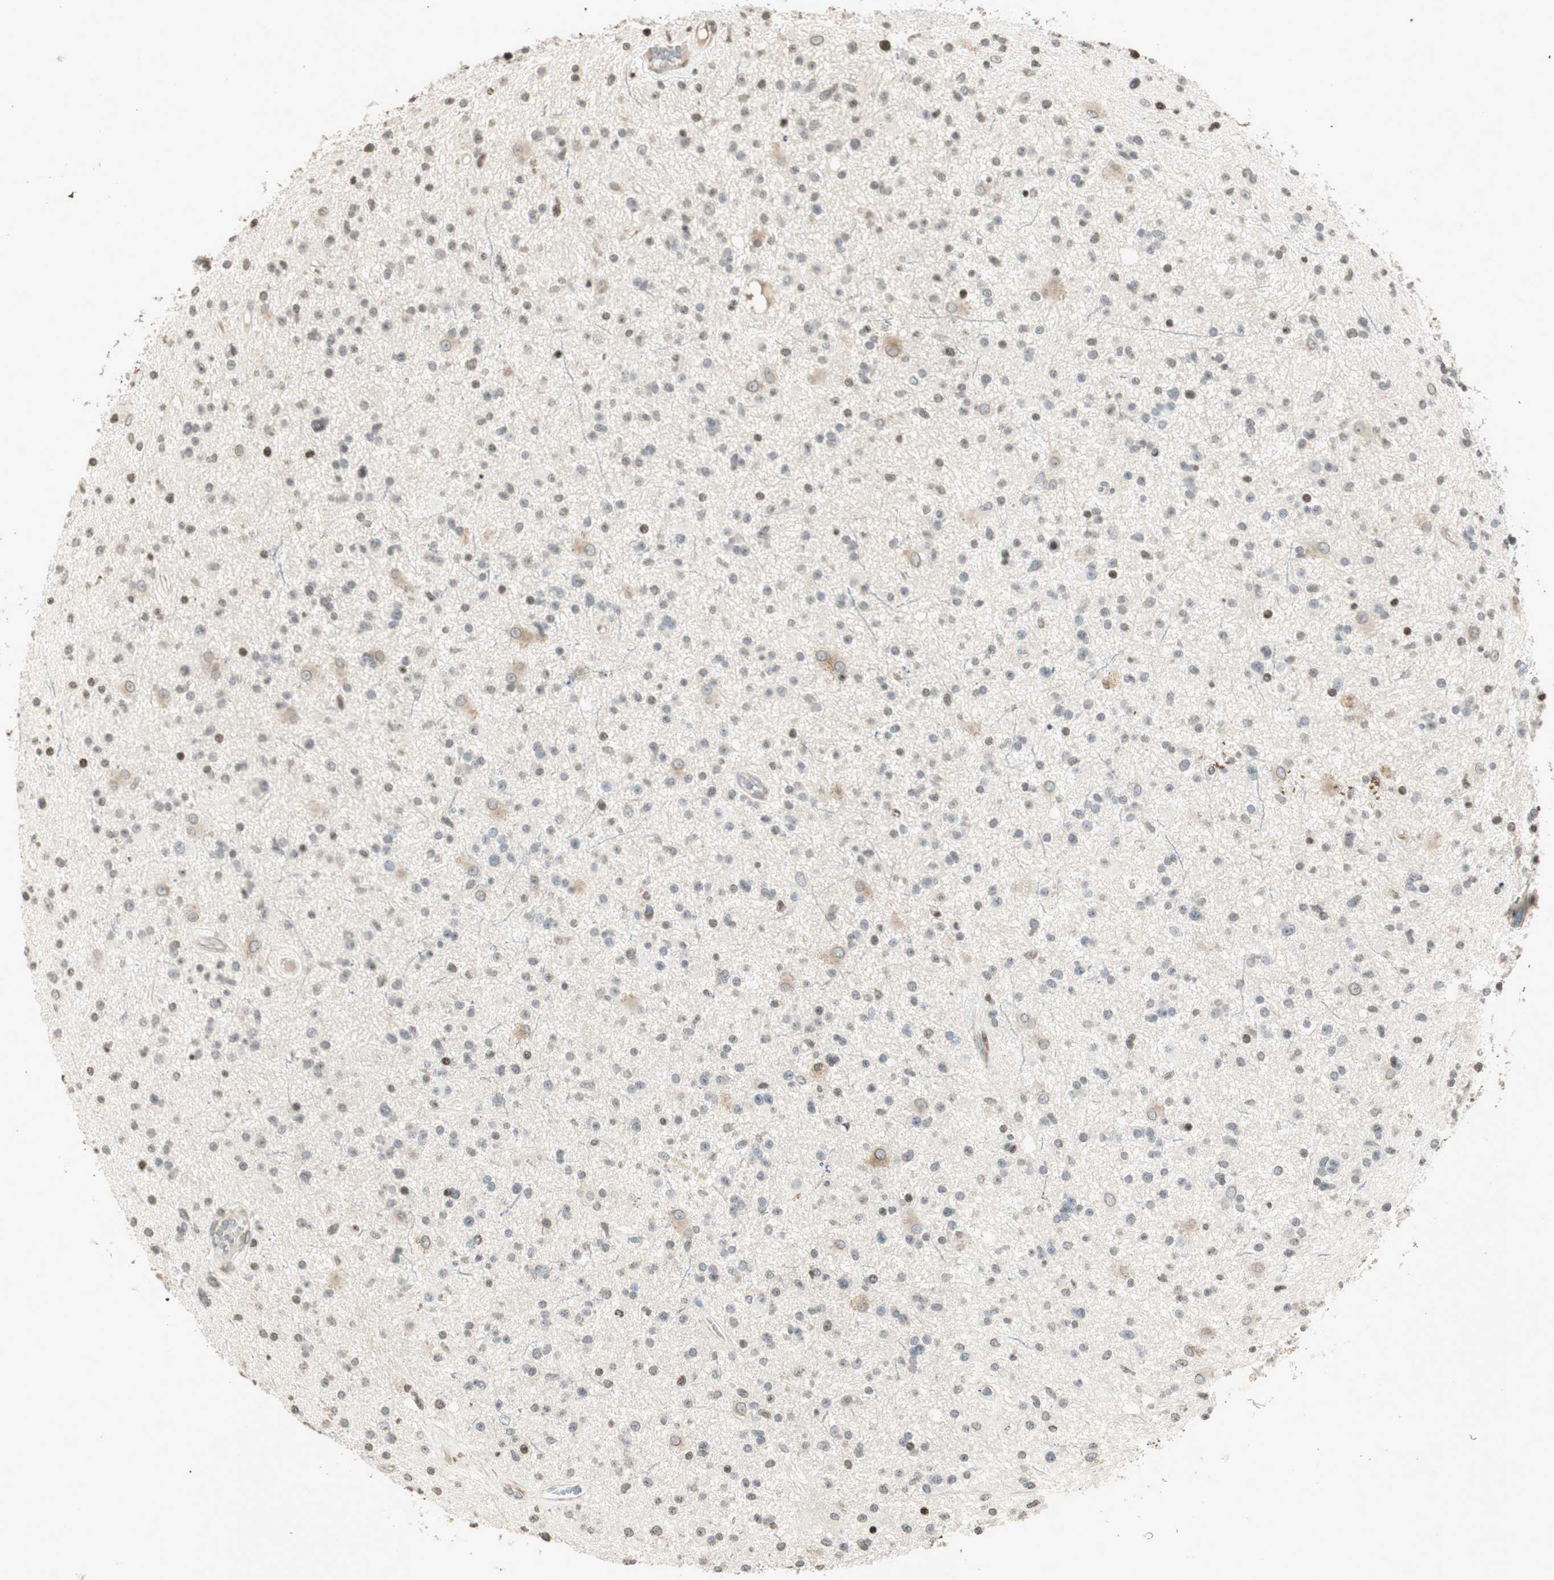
{"staining": {"intensity": "weak", "quantity": "25%-75%", "location": "nuclear"}, "tissue": "glioma", "cell_type": "Tumor cells", "image_type": "cancer", "snomed": [{"axis": "morphology", "description": "Glioma, malignant, High grade"}, {"axis": "topography", "description": "Brain"}], "caption": "A brown stain labels weak nuclear expression of a protein in malignant high-grade glioma tumor cells. (brown staining indicates protein expression, while blue staining denotes nuclei).", "gene": "PRKG1", "patient": {"sex": "male", "age": 33}}